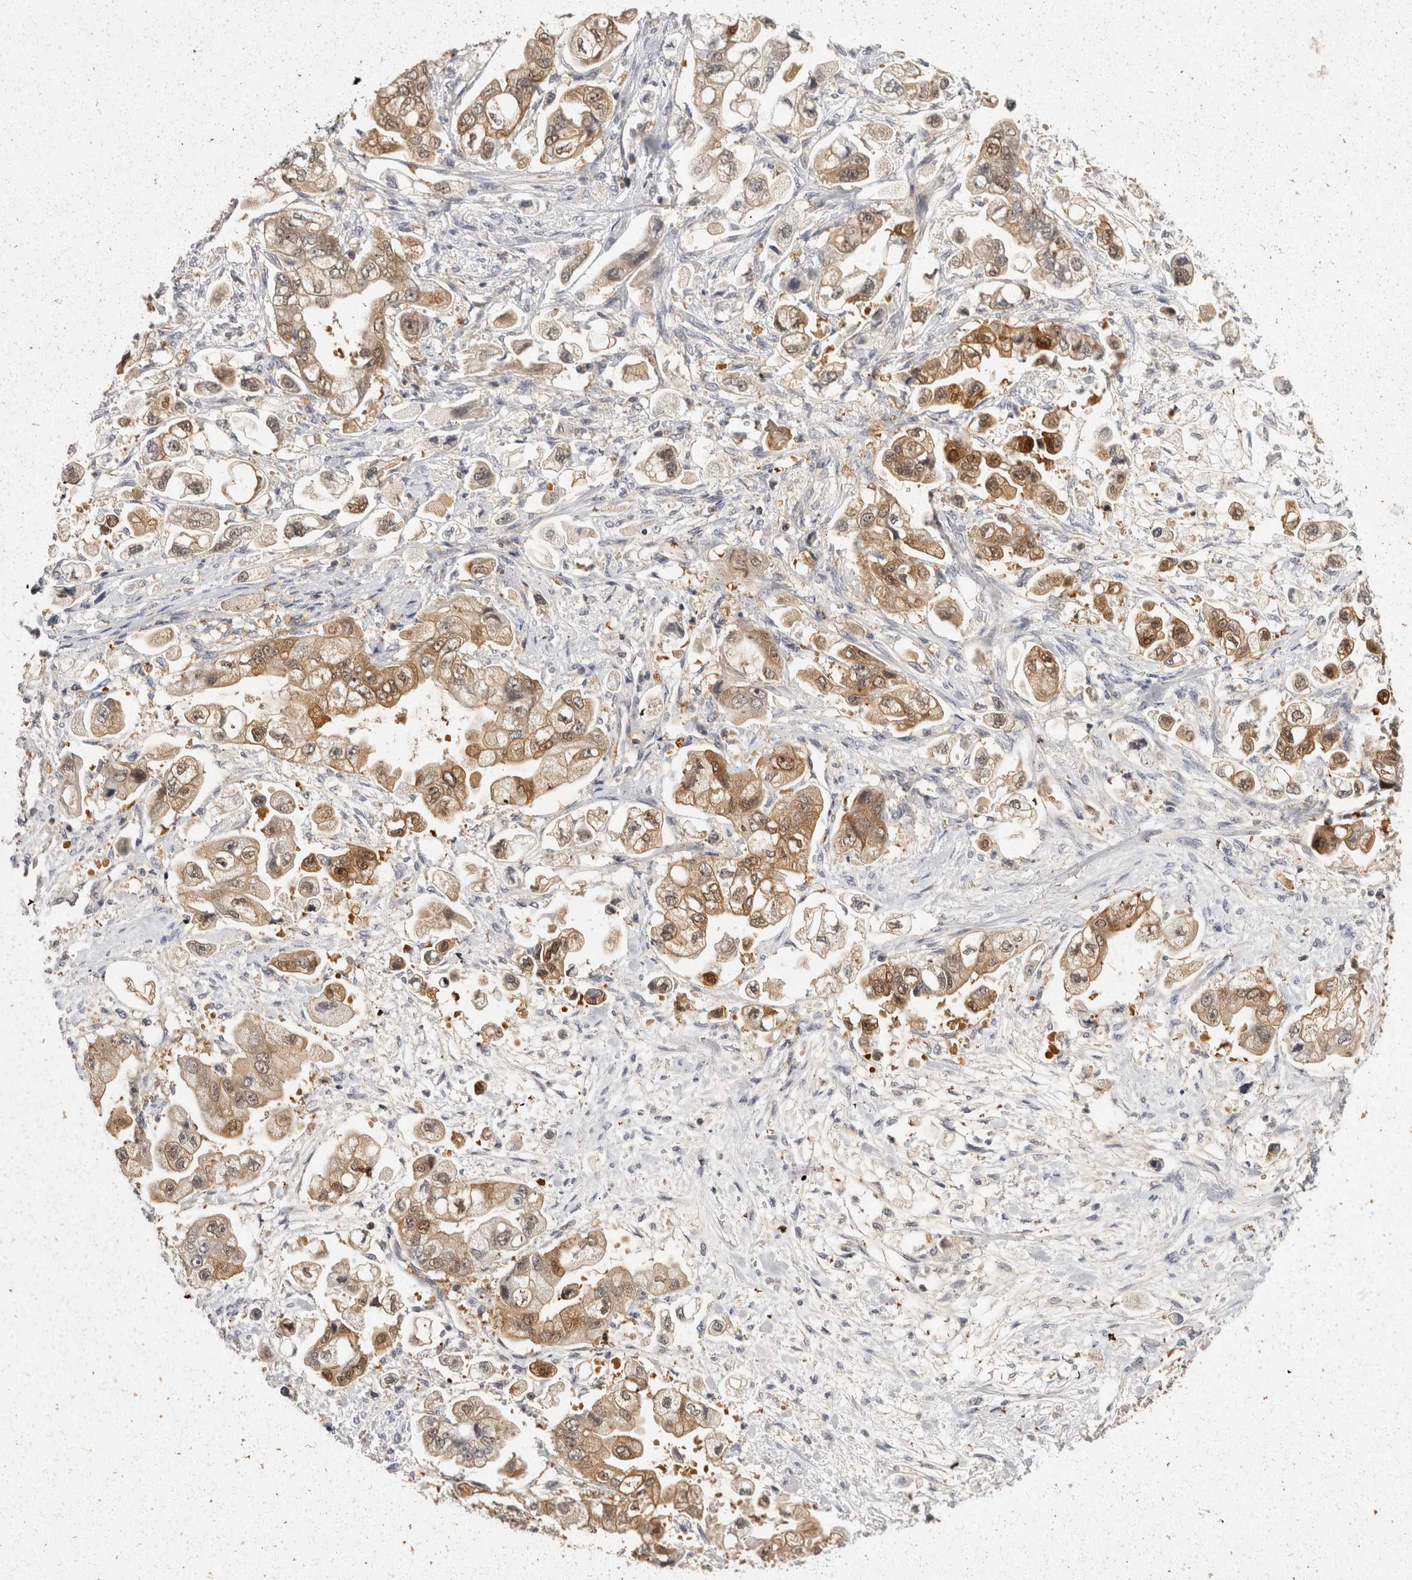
{"staining": {"intensity": "moderate", "quantity": ">75%", "location": "cytoplasmic/membranous,nuclear"}, "tissue": "stomach cancer", "cell_type": "Tumor cells", "image_type": "cancer", "snomed": [{"axis": "morphology", "description": "Adenocarcinoma, NOS"}, {"axis": "topography", "description": "Stomach"}], "caption": "Human stomach adenocarcinoma stained with a protein marker displays moderate staining in tumor cells.", "gene": "ACAT2", "patient": {"sex": "male", "age": 62}}